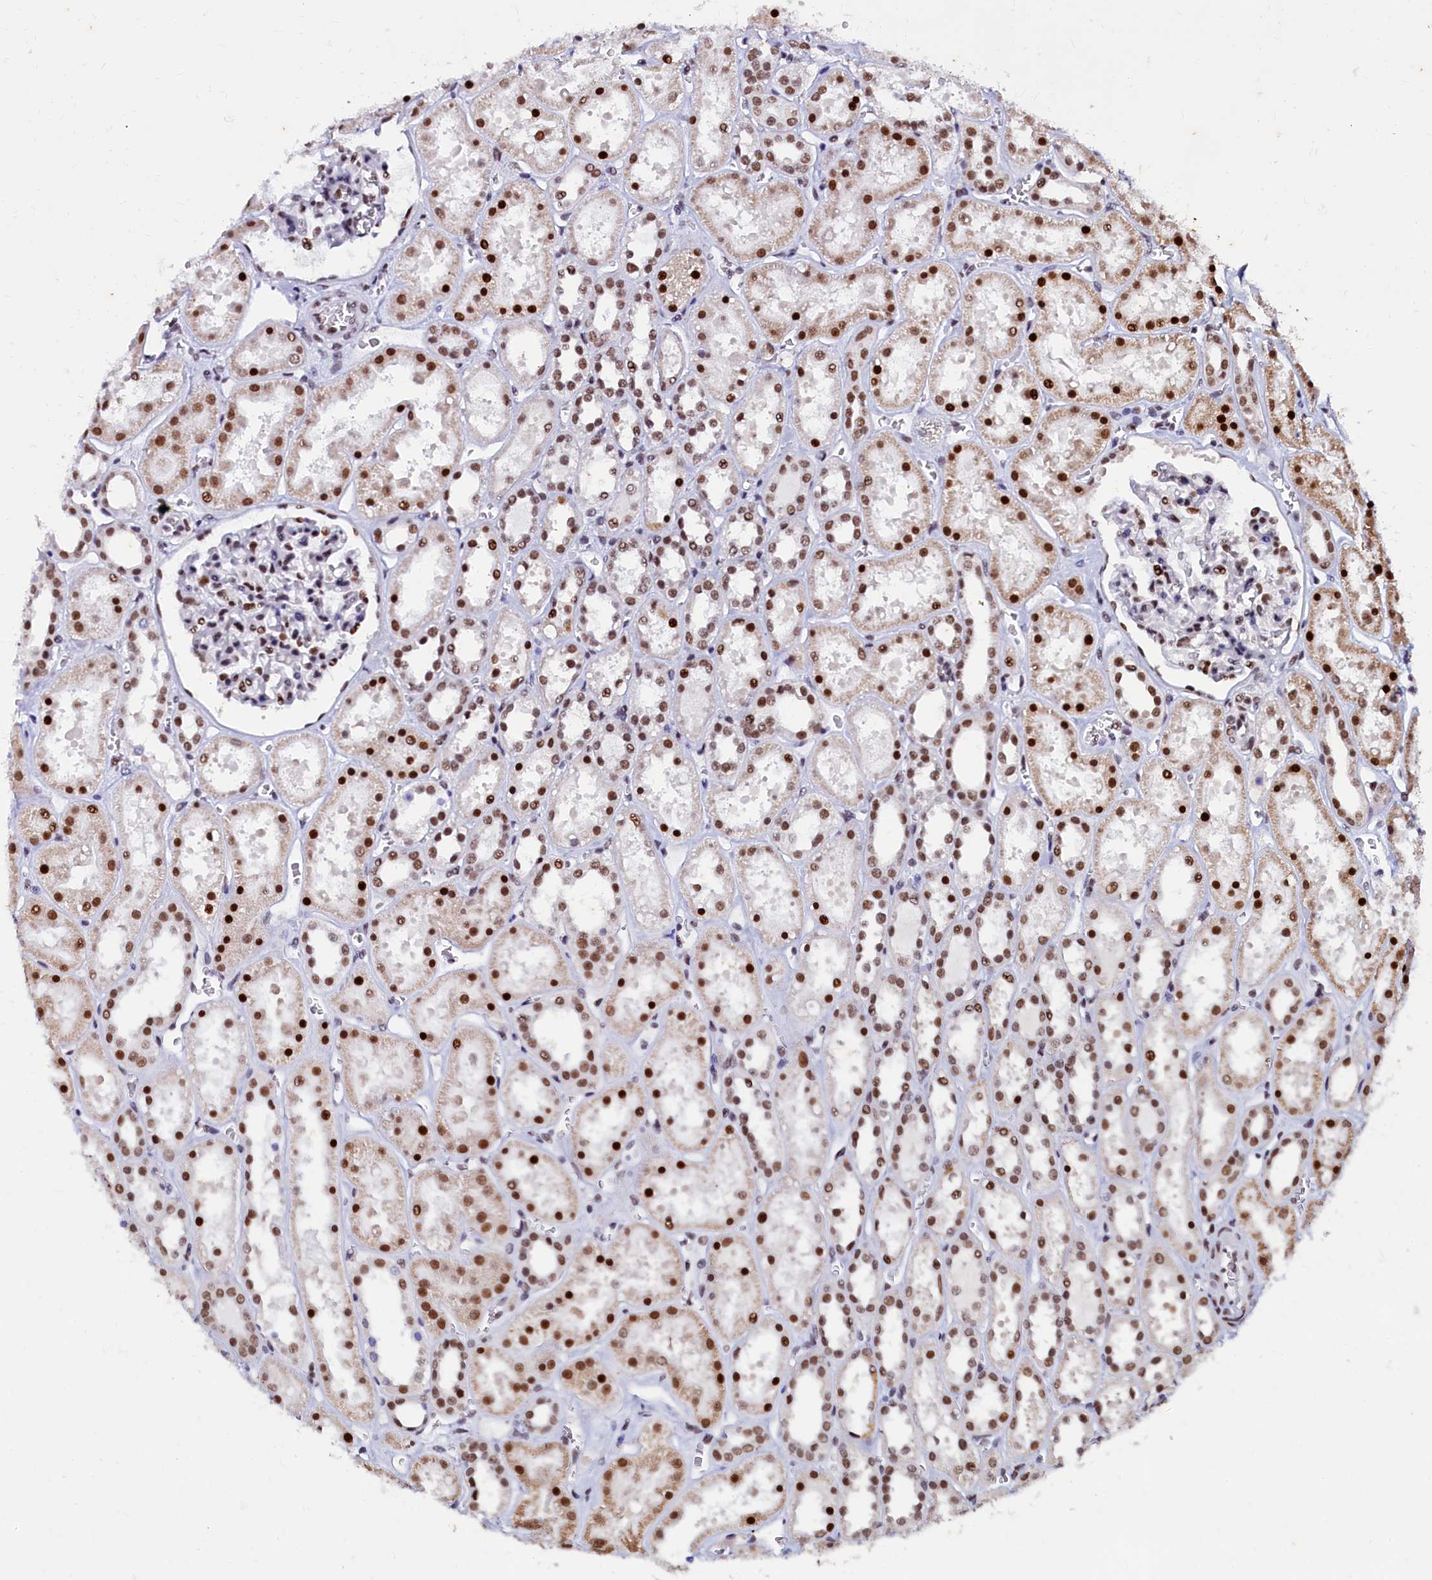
{"staining": {"intensity": "moderate", "quantity": "25%-75%", "location": "nuclear"}, "tissue": "kidney", "cell_type": "Cells in glomeruli", "image_type": "normal", "snomed": [{"axis": "morphology", "description": "Normal tissue, NOS"}, {"axis": "topography", "description": "Kidney"}], "caption": "IHC (DAB (3,3'-diaminobenzidine)) staining of unremarkable human kidney exhibits moderate nuclear protein positivity in about 25%-75% of cells in glomeruli.", "gene": "CPSF7", "patient": {"sex": "female", "age": 41}}